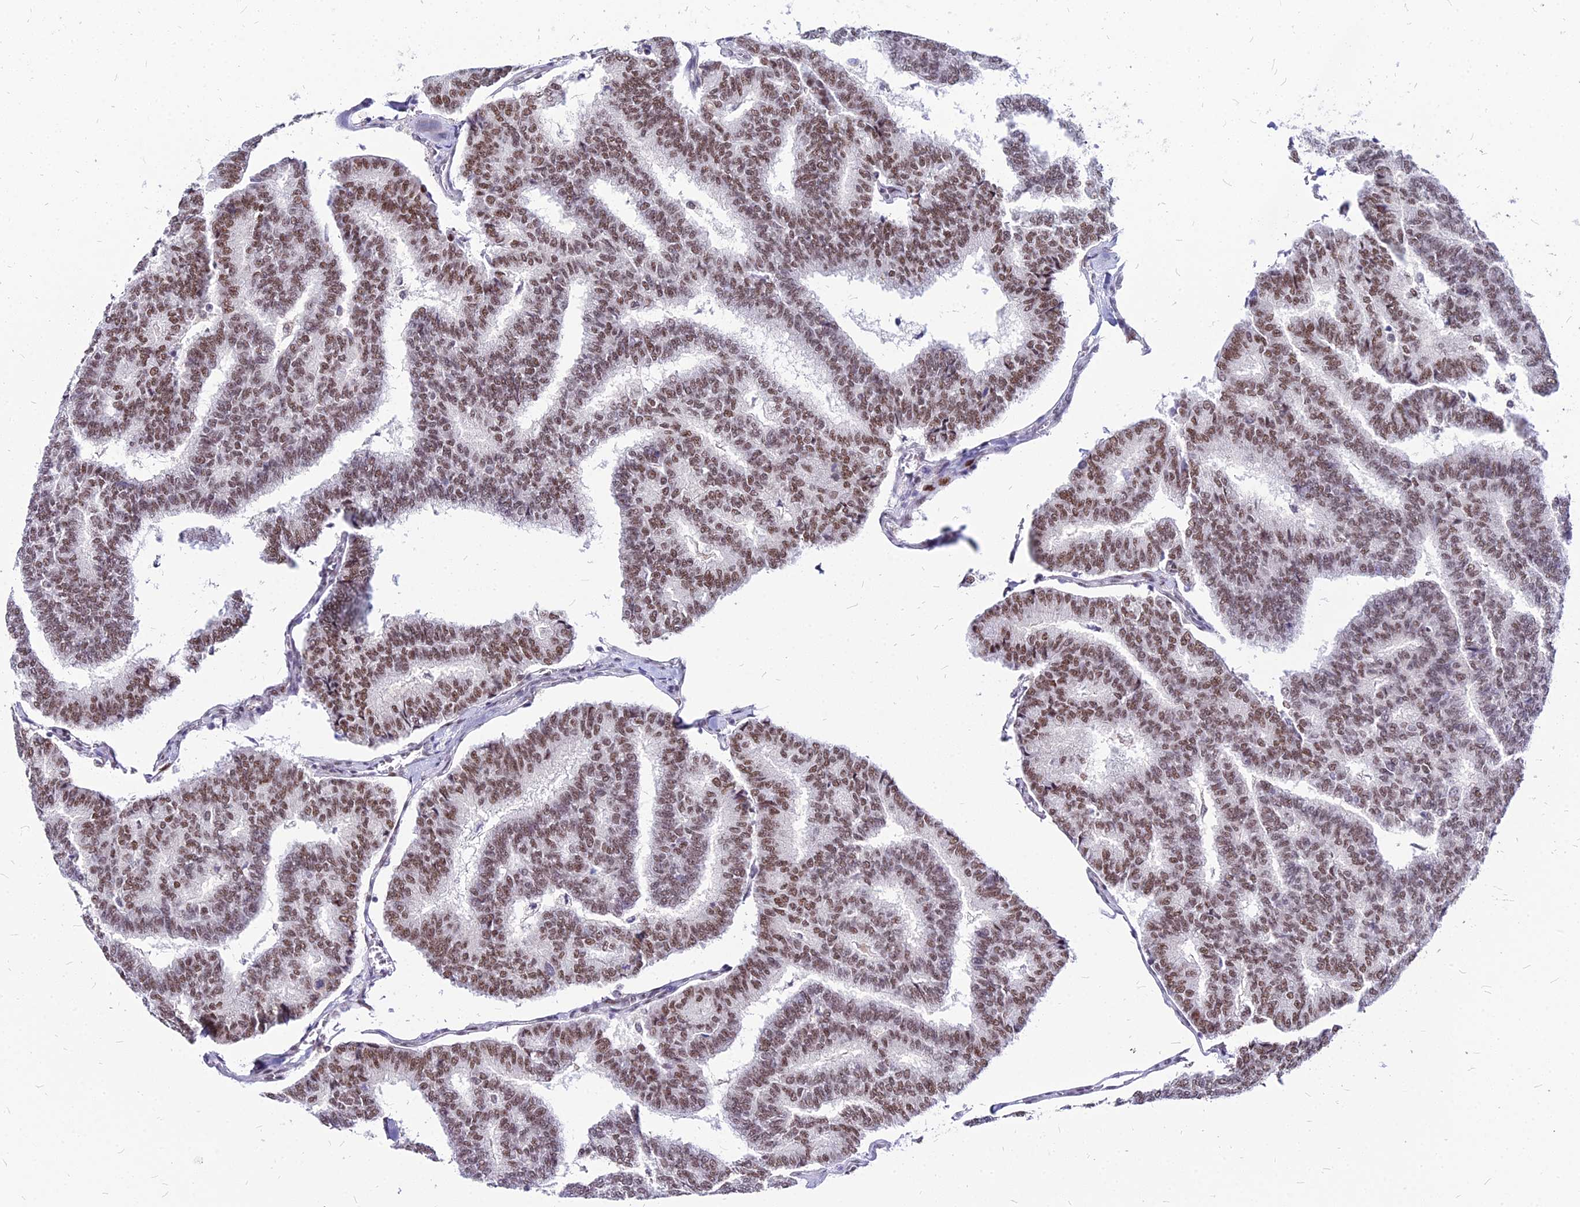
{"staining": {"intensity": "moderate", "quantity": ">75%", "location": "nuclear"}, "tissue": "thyroid cancer", "cell_type": "Tumor cells", "image_type": "cancer", "snomed": [{"axis": "morphology", "description": "Papillary adenocarcinoma, NOS"}, {"axis": "topography", "description": "Thyroid gland"}], "caption": "Thyroid cancer (papillary adenocarcinoma) tissue reveals moderate nuclear positivity in approximately >75% of tumor cells, visualized by immunohistochemistry.", "gene": "FDX2", "patient": {"sex": "female", "age": 35}}